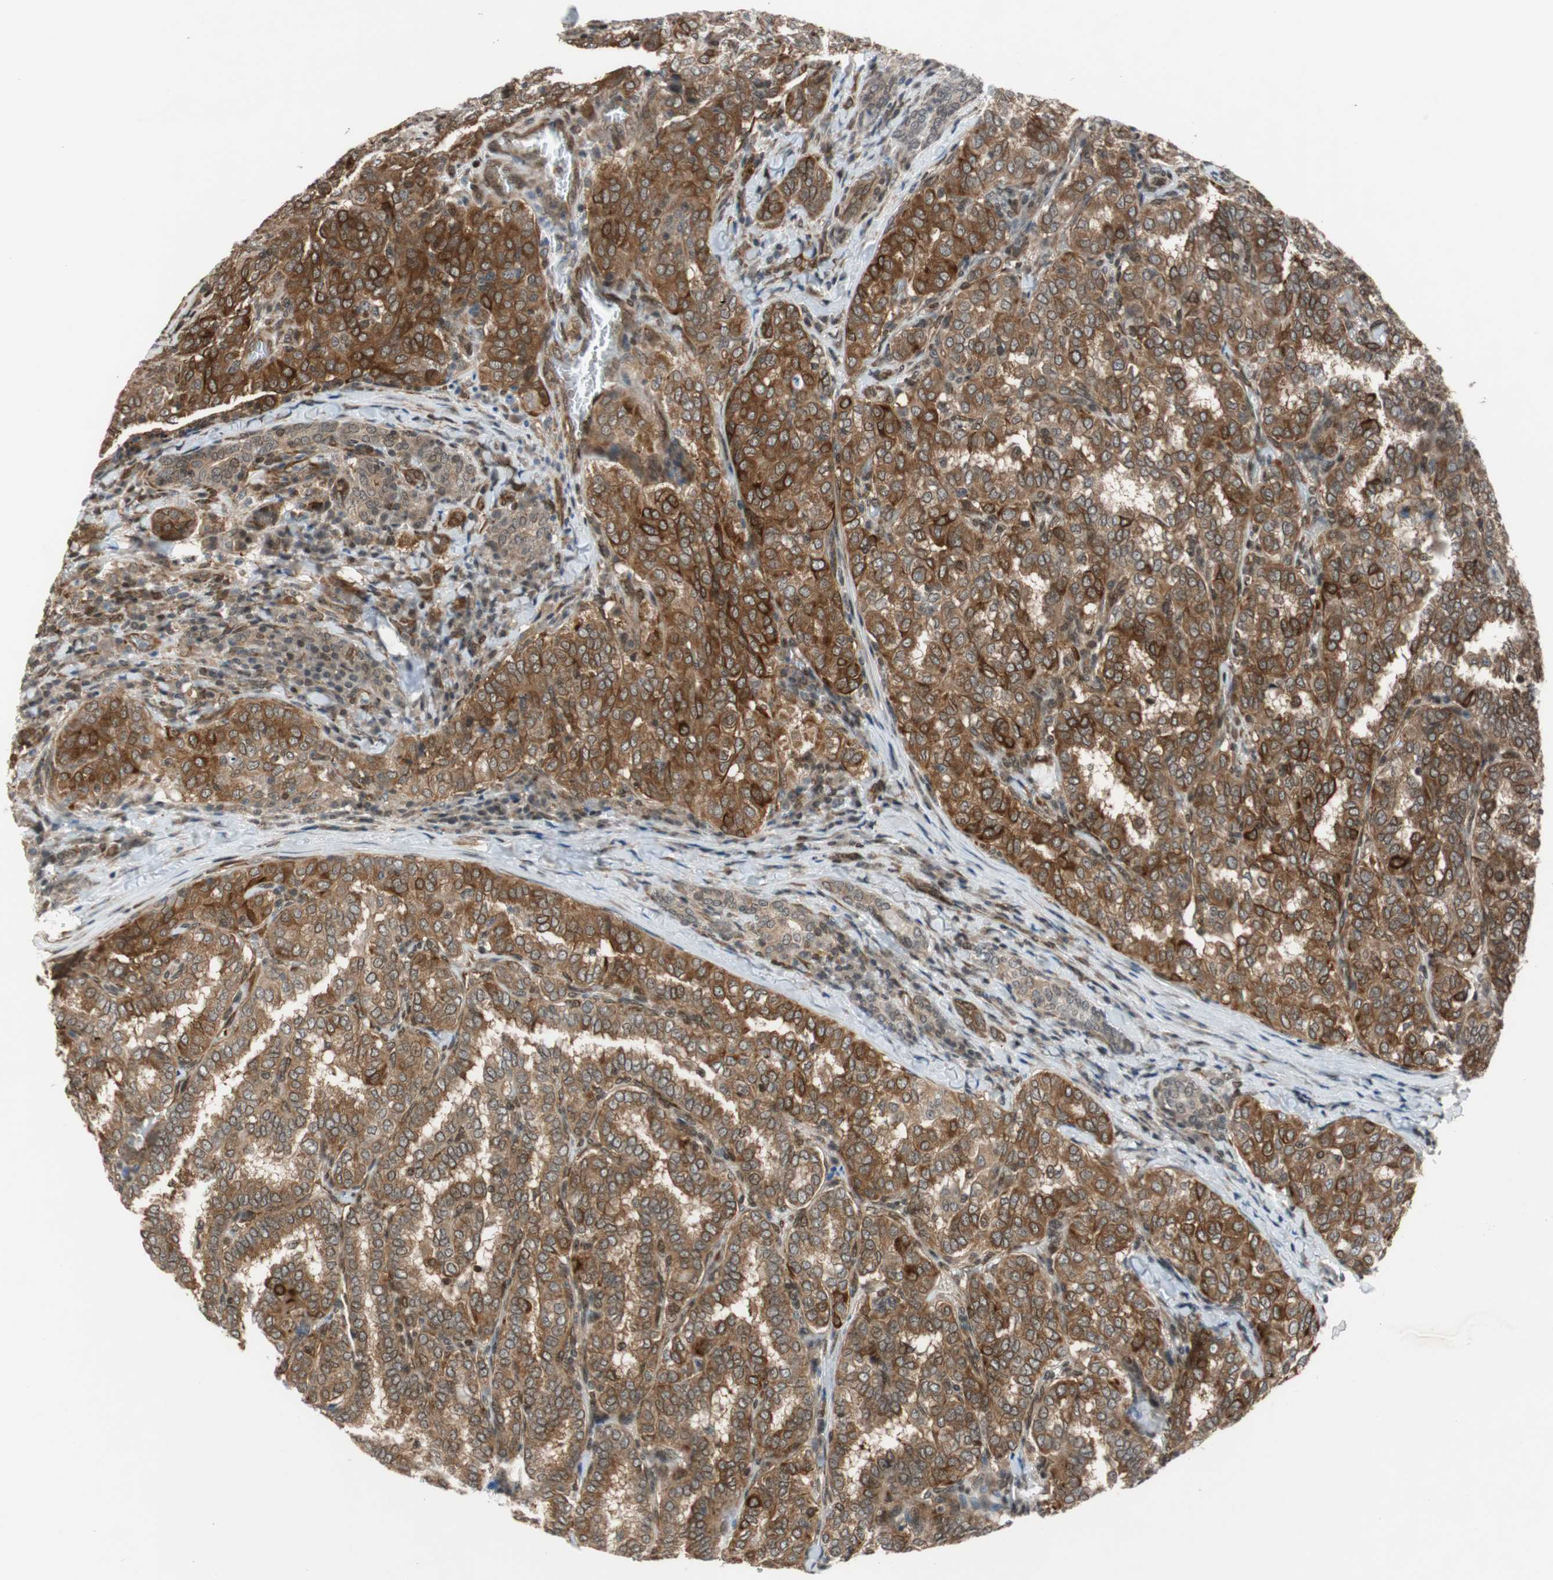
{"staining": {"intensity": "strong", "quantity": ">75%", "location": "cytoplasmic/membranous"}, "tissue": "thyroid cancer", "cell_type": "Tumor cells", "image_type": "cancer", "snomed": [{"axis": "morphology", "description": "Papillary adenocarcinoma, NOS"}, {"axis": "topography", "description": "Thyroid gland"}], "caption": "Thyroid cancer (papillary adenocarcinoma) stained with immunohistochemistry (IHC) reveals strong cytoplasmic/membranous positivity in about >75% of tumor cells.", "gene": "ZNF512B", "patient": {"sex": "female", "age": 30}}